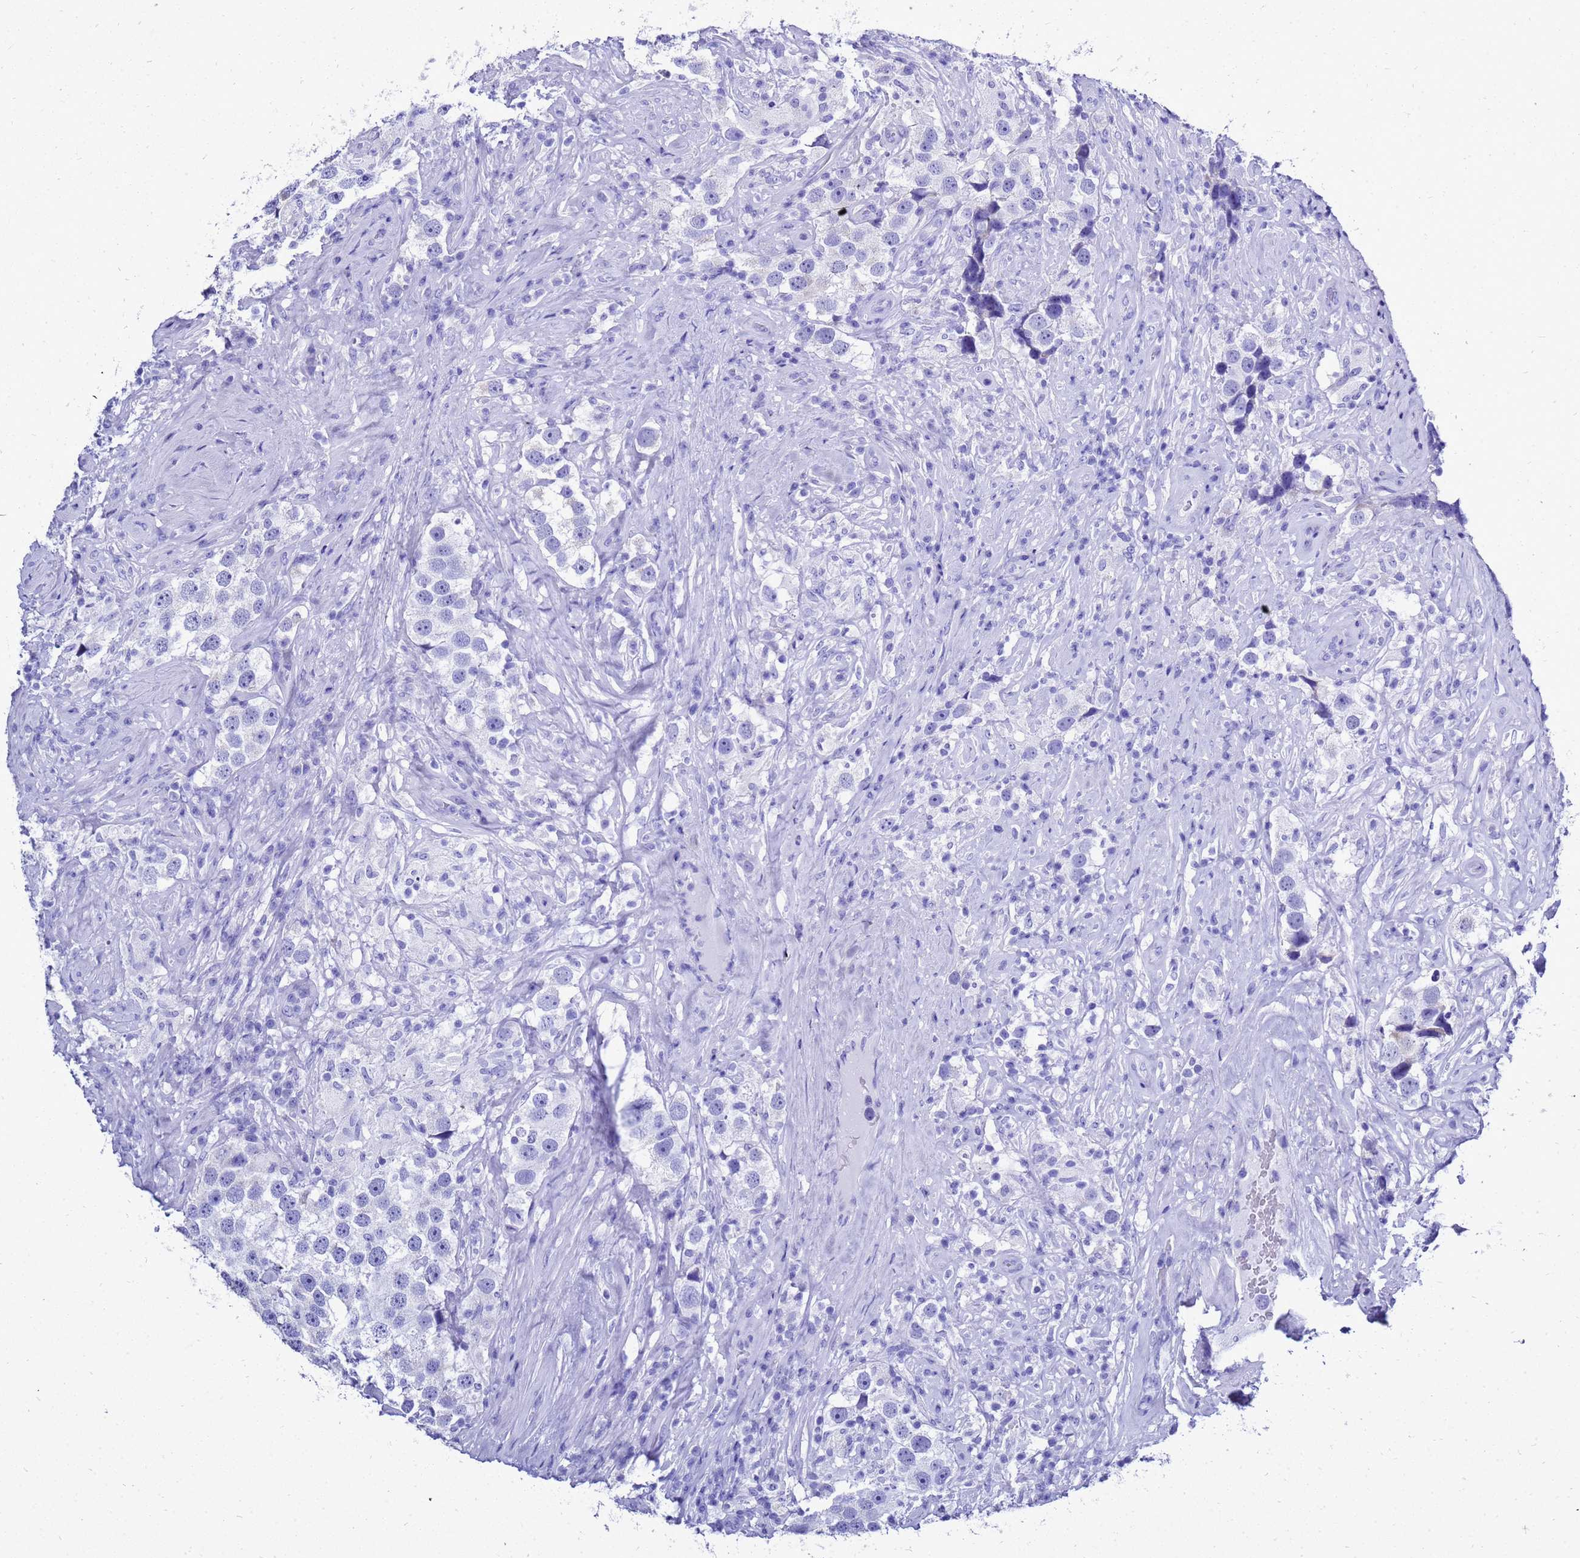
{"staining": {"intensity": "negative", "quantity": "none", "location": "none"}, "tissue": "testis cancer", "cell_type": "Tumor cells", "image_type": "cancer", "snomed": [{"axis": "morphology", "description": "Seminoma, NOS"}, {"axis": "topography", "description": "Testis"}], "caption": "An immunohistochemistry (IHC) photomicrograph of testis seminoma is shown. There is no staining in tumor cells of testis seminoma.", "gene": "LIPF", "patient": {"sex": "male", "age": 49}}